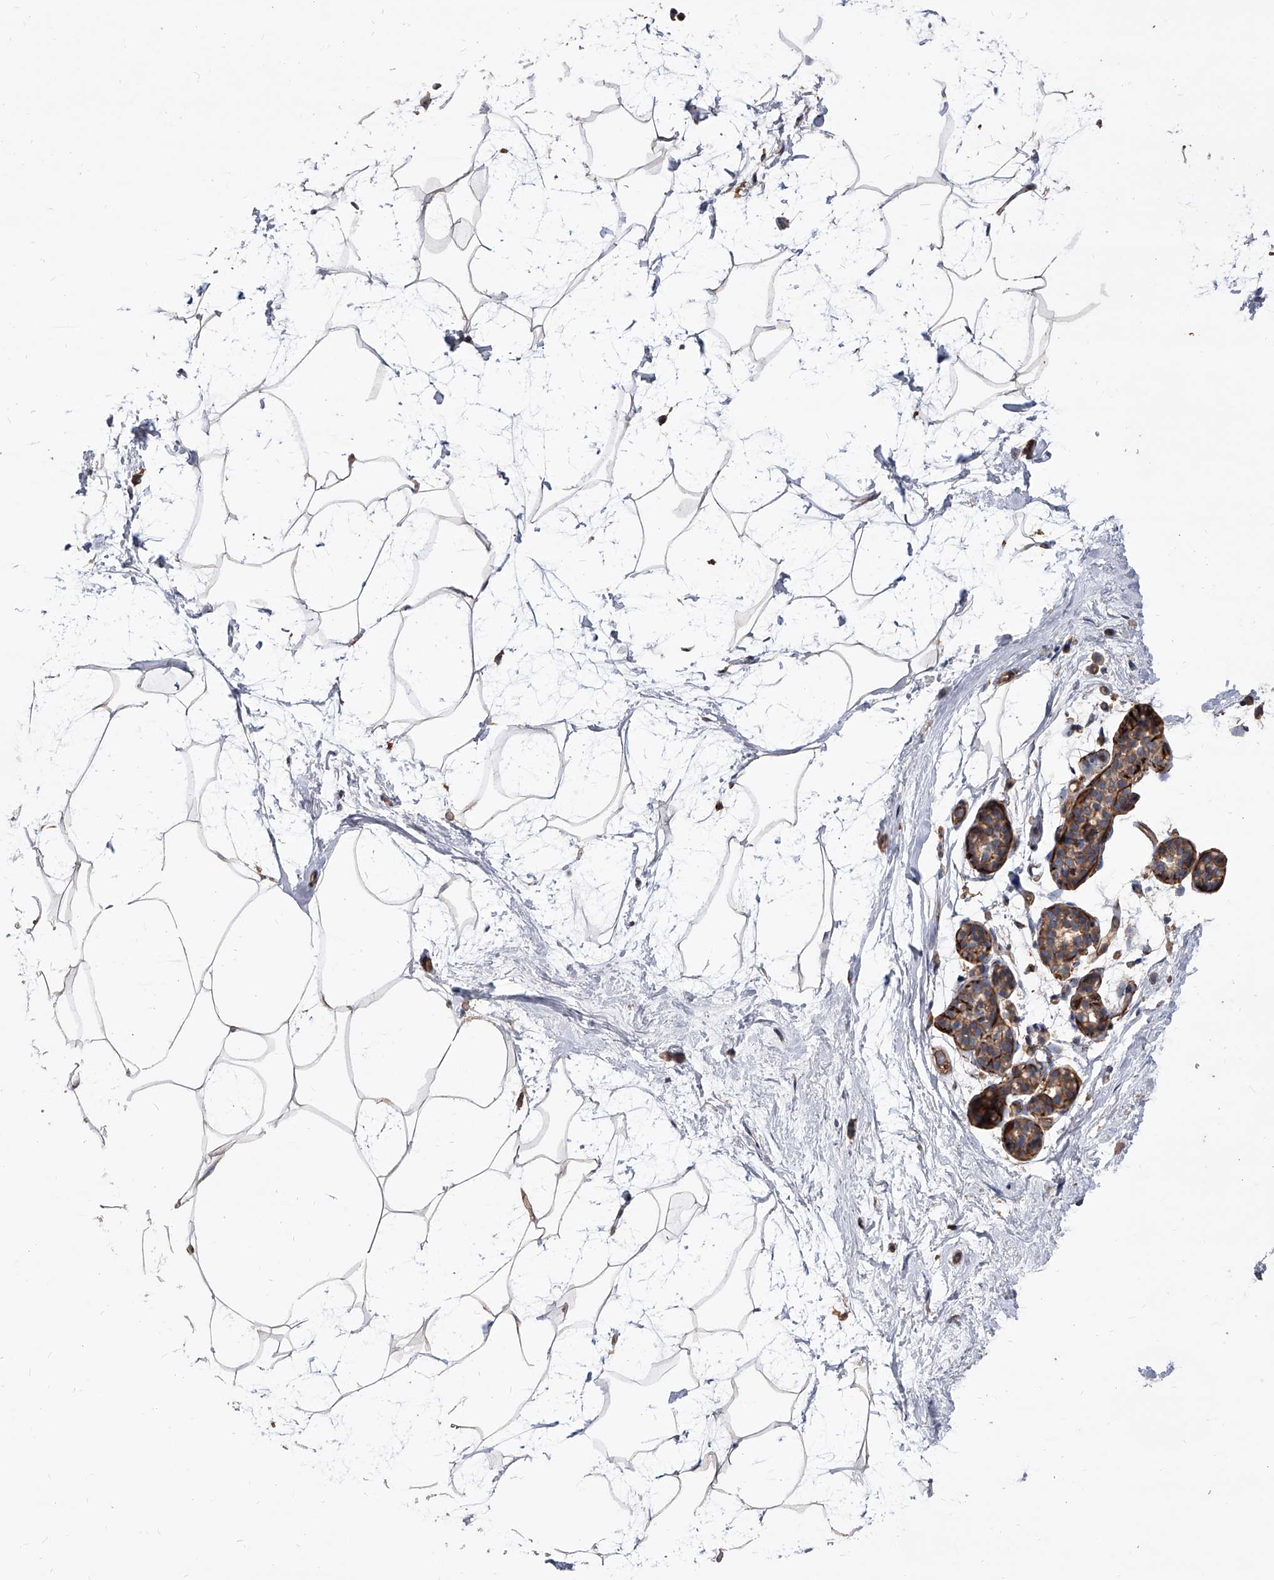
{"staining": {"intensity": "weak", "quantity": ">75%", "location": "cytoplasmic/membranous"}, "tissue": "breast", "cell_type": "Adipocytes", "image_type": "normal", "snomed": [{"axis": "morphology", "description": "Normal tissue, NOS"}, {"axis": "topography", "description": "Breast"}], "caption": "A low amount of weak cytoplasmic/membranous staining is present in approximately >75% of adipocytes in unremarkable breast.", "gene": "PISD", "patient": {"sex": "female", "age": 62}}